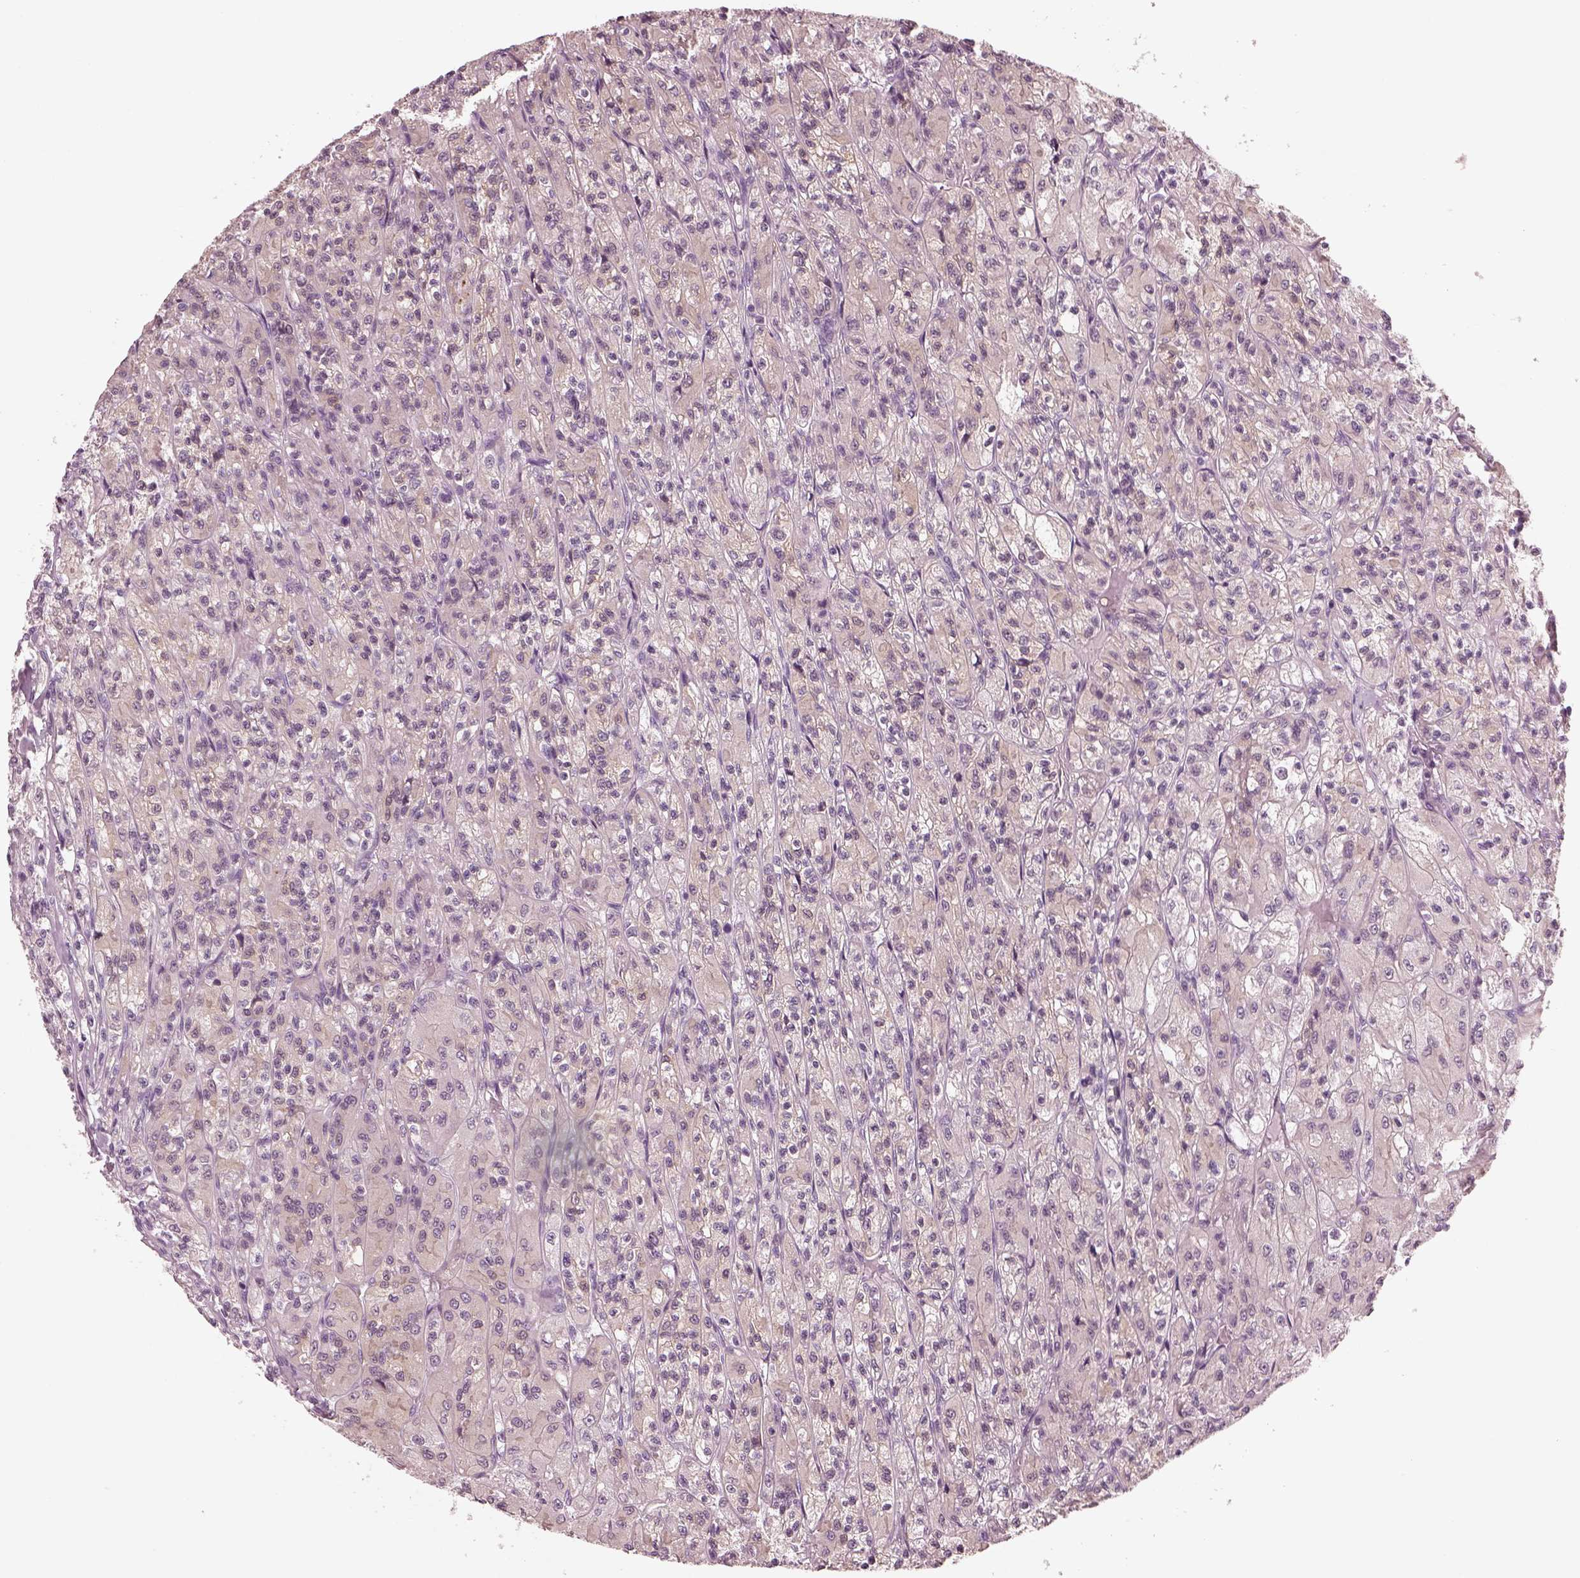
{"staining": {"intensity": "negative", "quantity": "none", "location": "none"}, "tissue": "renal cancer", "cell_type": "Tumor cells", "image_type": "cancer", "snomed": [{"axis": "morphology", "description": "Adenocarcinoma, NOS"}, {"axis": "topography", "description": "Kidney"}], "caption": "Protein analysis of renal adenocarcinoma exhibits no significant positivity in tumor cells.", "gene": "CSH1", "patient": {"sex": "female", "age": 70}}